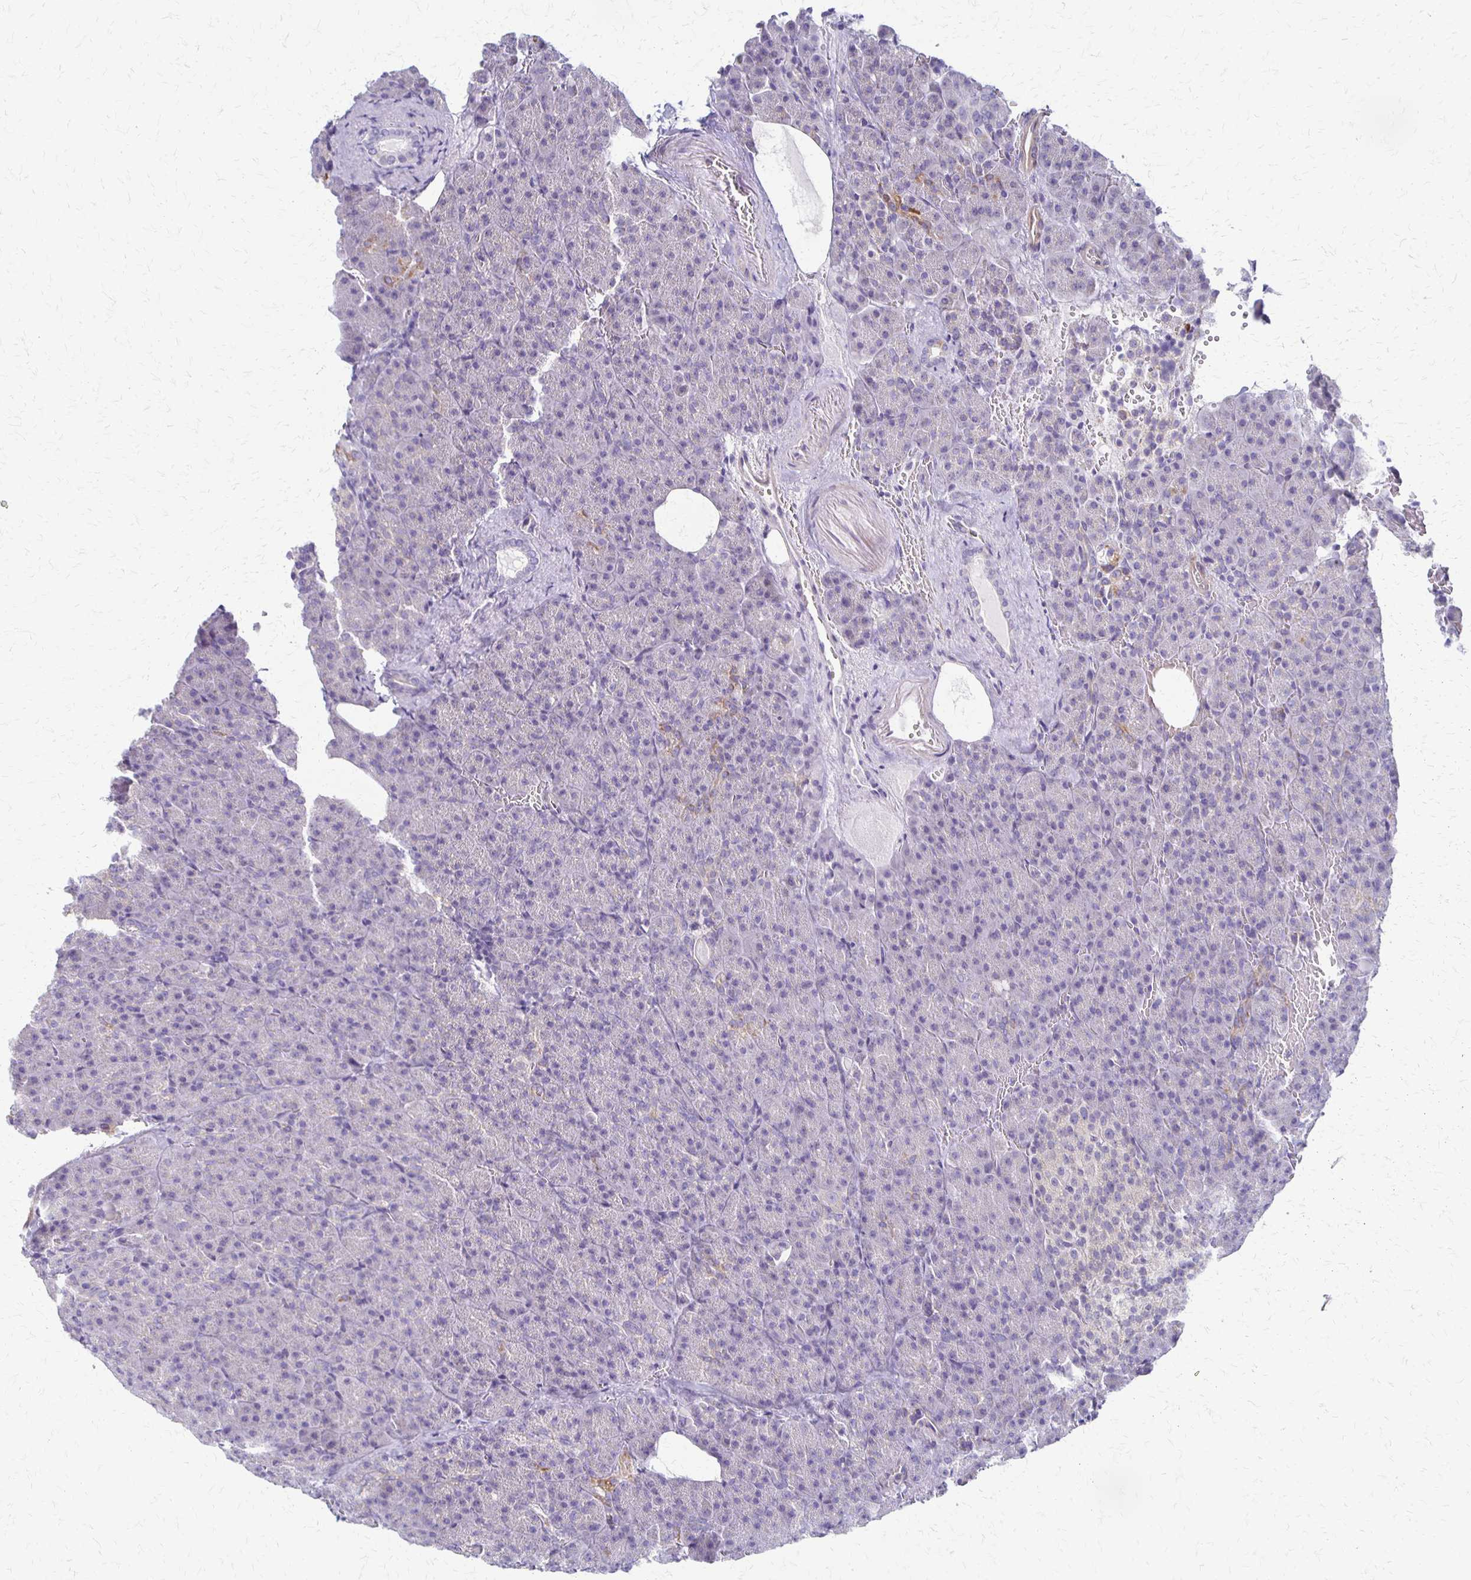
{"staining": {"intensity": "negative", "quantity": "none", "location": "none"}, "tissue": "pancreas", "cell_type": "Exocrine glandular cells", "image_type": "normal", "snomed": [{"axis": "morphology", "description": "Normal tissue, NOS"}, {"axis": "topography", "description": "Pancreas"}], "caption": "The photomicrograph displays no significant expression in exocrine glandular cells of pancreas.", "gene": "RHOC", "patient": {"sex": "female", "age": 74}}